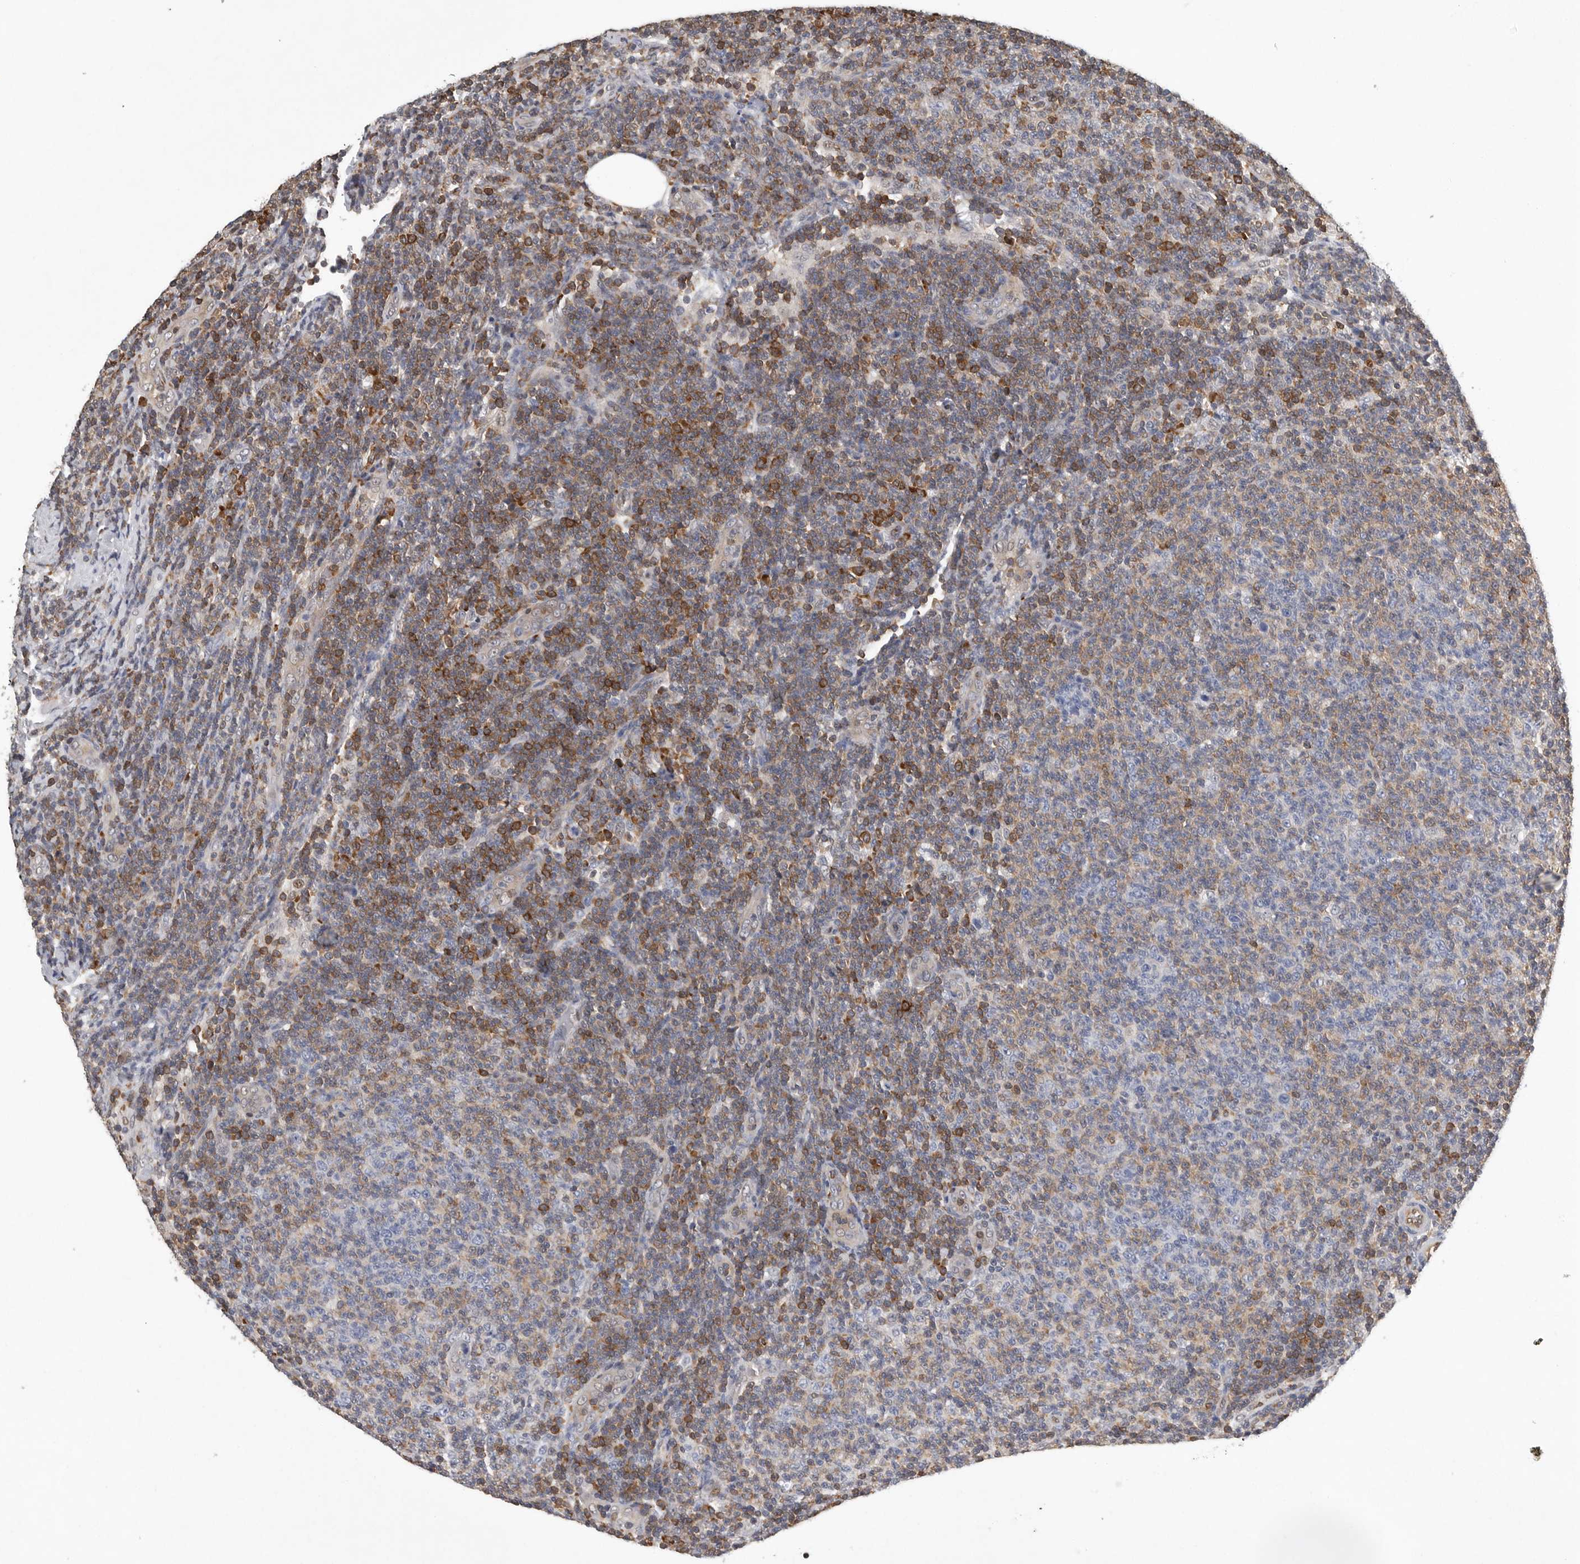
{"staining": {"intensity": "moderate", "quantity": "<25%", "location": "cytoplasmic/membranous"}, "tissue": "lymphoma", "cell_type": "Tumor cells", "image_type": "cancer", "snomed": [{"axis": "morphology", "description": "Malignant lymphoma, non-Hodgkin's type, Low grade"}, {"axis": "topography", "description": "Lymph node"}], "caption": "Immunohistochemistry (DAB) staining of low-grade malignant lymphoma, non-Hodgkin's type exhibits moderate cytoplasmic/membranous protein expression in about <25% of tumor cells.", "gene": "PDCD4", "patient": {"sex": "male", "age": 66}}